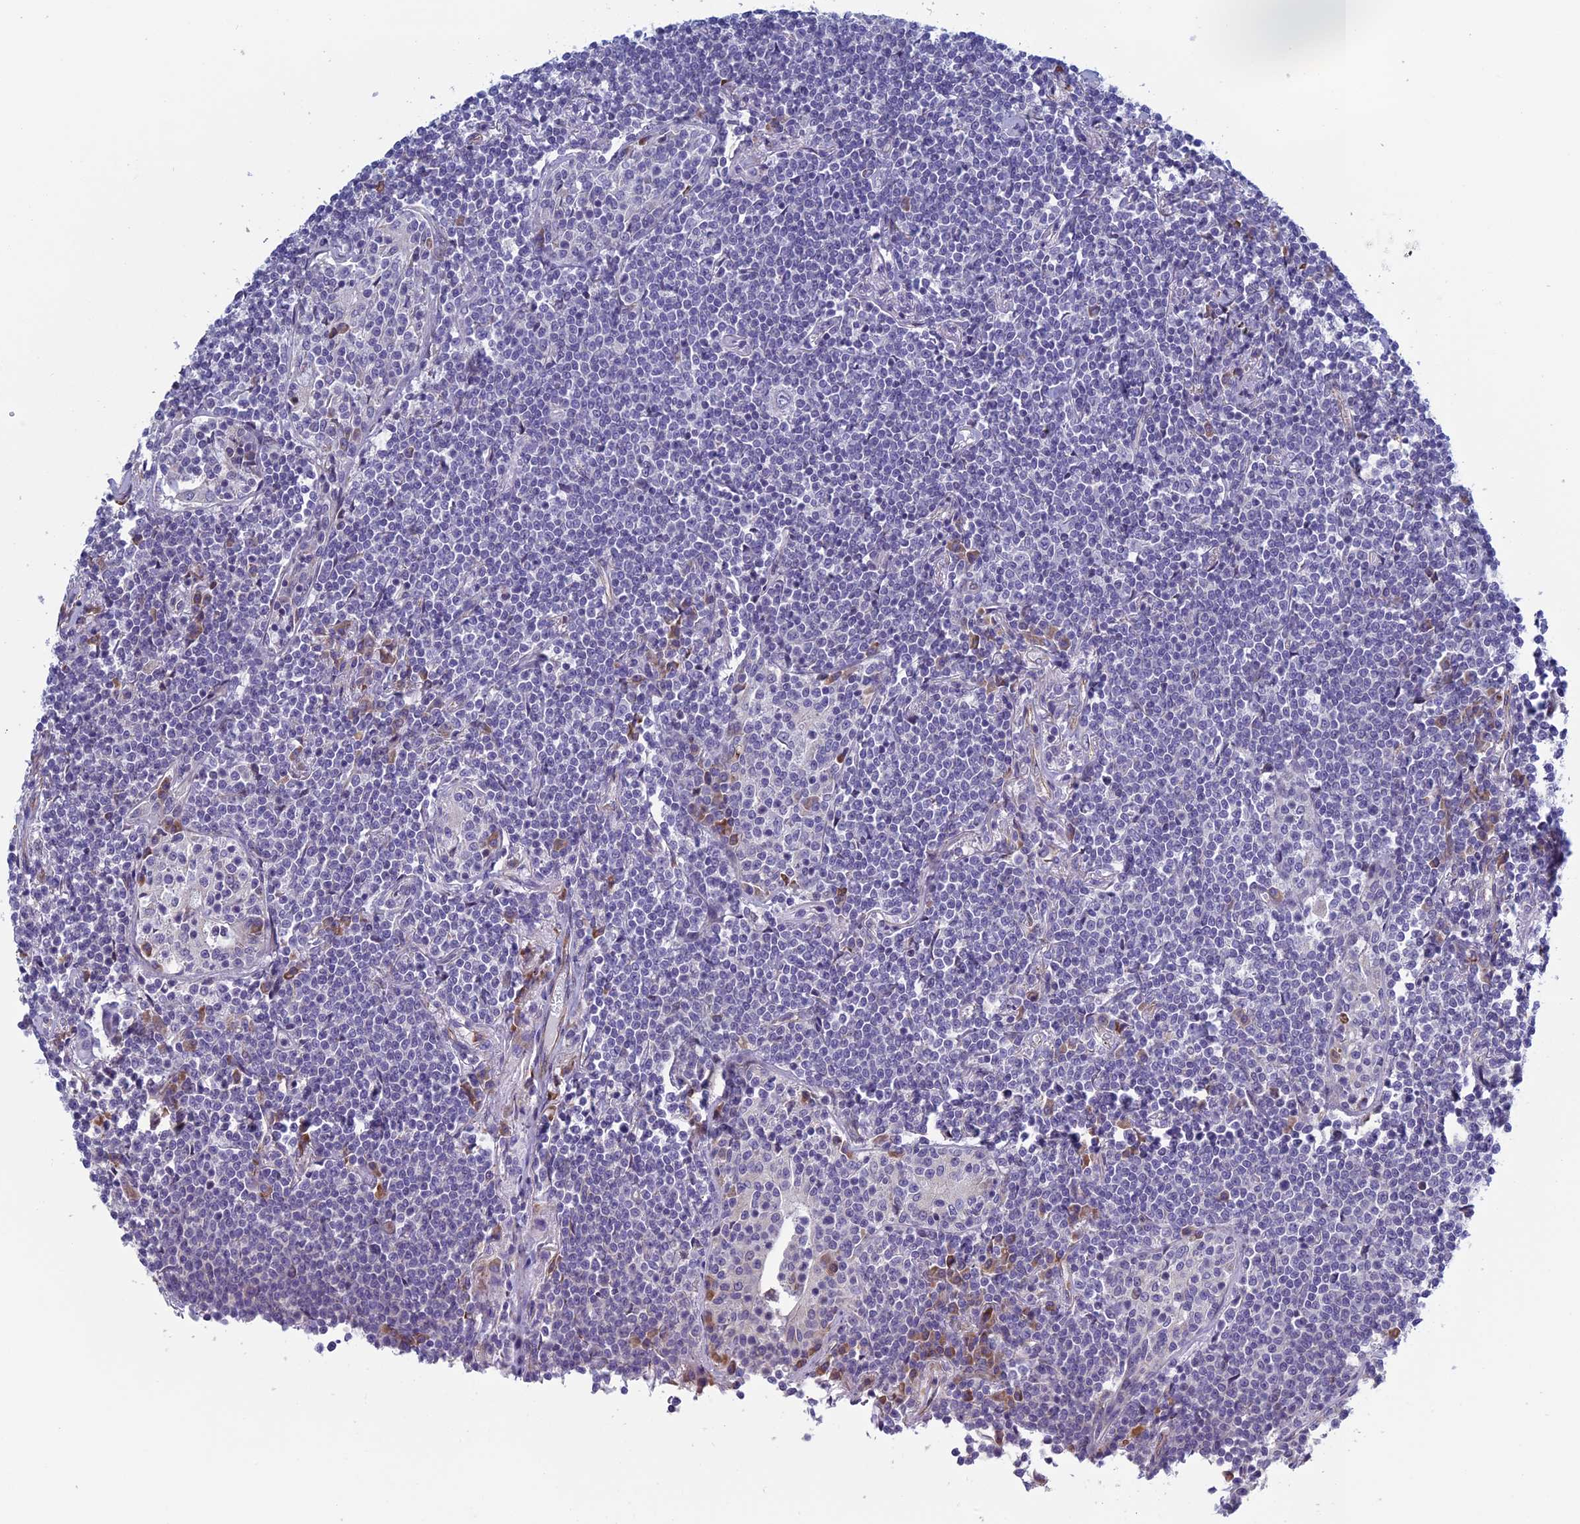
{"staining": {"intensity": "negative", "quantity": "none", "location": "none"}, "tissue": "lymphoma", "cell_type": "Tumor cells", "image_type": "cancer", "snomed": [{"axis": "morphology", "description": "Malignant lymphoma, non-Hodgkin's type, Low grade"}, {"axis": "topography", "description": "Lung"}], "caption": "The histopathology image shows no staining of tumor cells in malignant lymphoma, non-Hodgkin's type (low-grade).", "gene": "BCL2L10", "patient": {"sex": "female", "age": 71}}